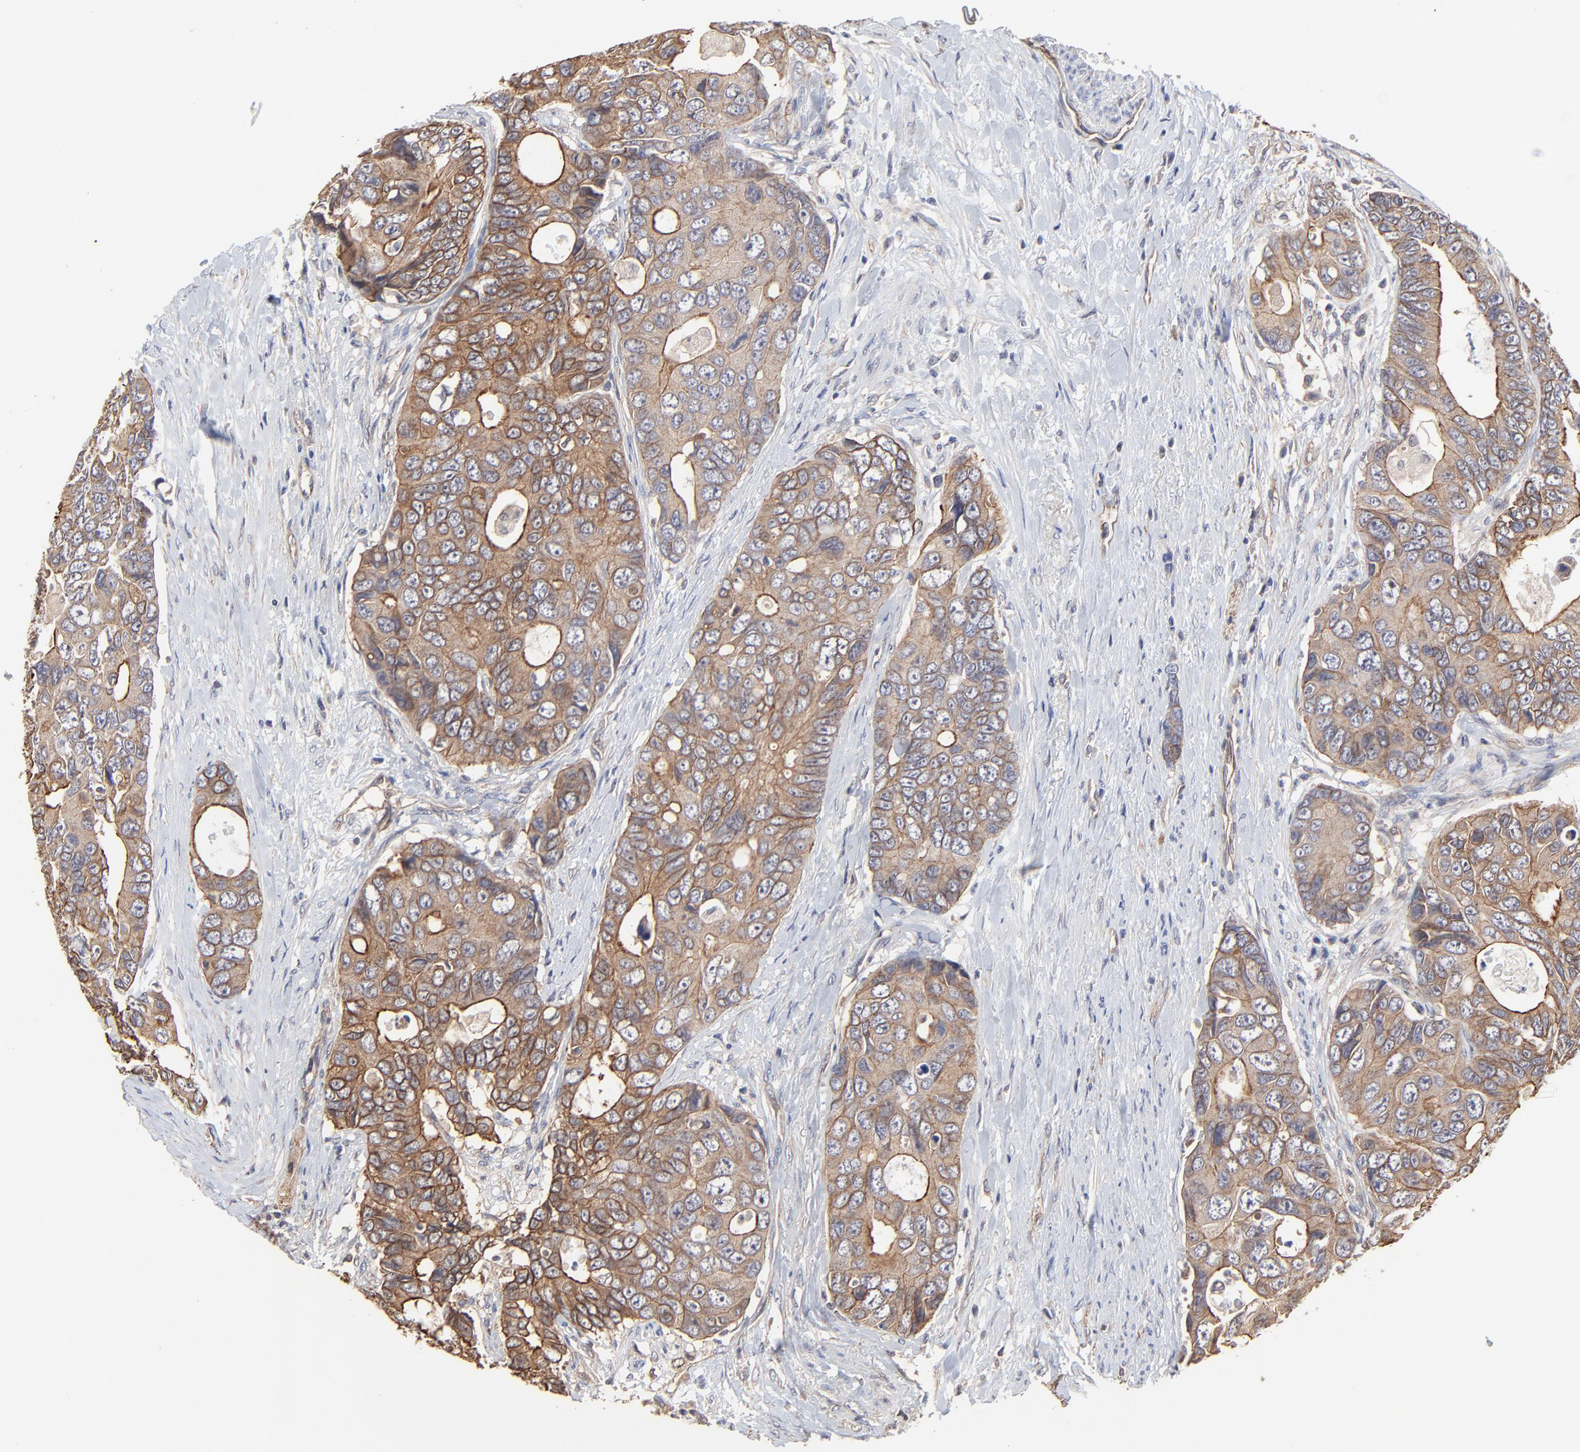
{"staining": {"intensity": "moderate", "quantity": ">75%", "location": "cytoplasmic/membranous"}, "tissue": "colorectal cancer", "cell_type": "Tumor cells", "image_type": "cancer", "snomed": [{"axis": "morphology", "description": "Adenocarcinoma, NOS"}, {"axis": "topography", "description": "Rectum"}], "caption": "Protein staining of colorectal adenocarcinoma tissue displays moderate cytoplasmic/membranous expression in about >75% of tumor cells.", "gene": "ARMT1", "patient": {"sex": "female", "age": 67}}